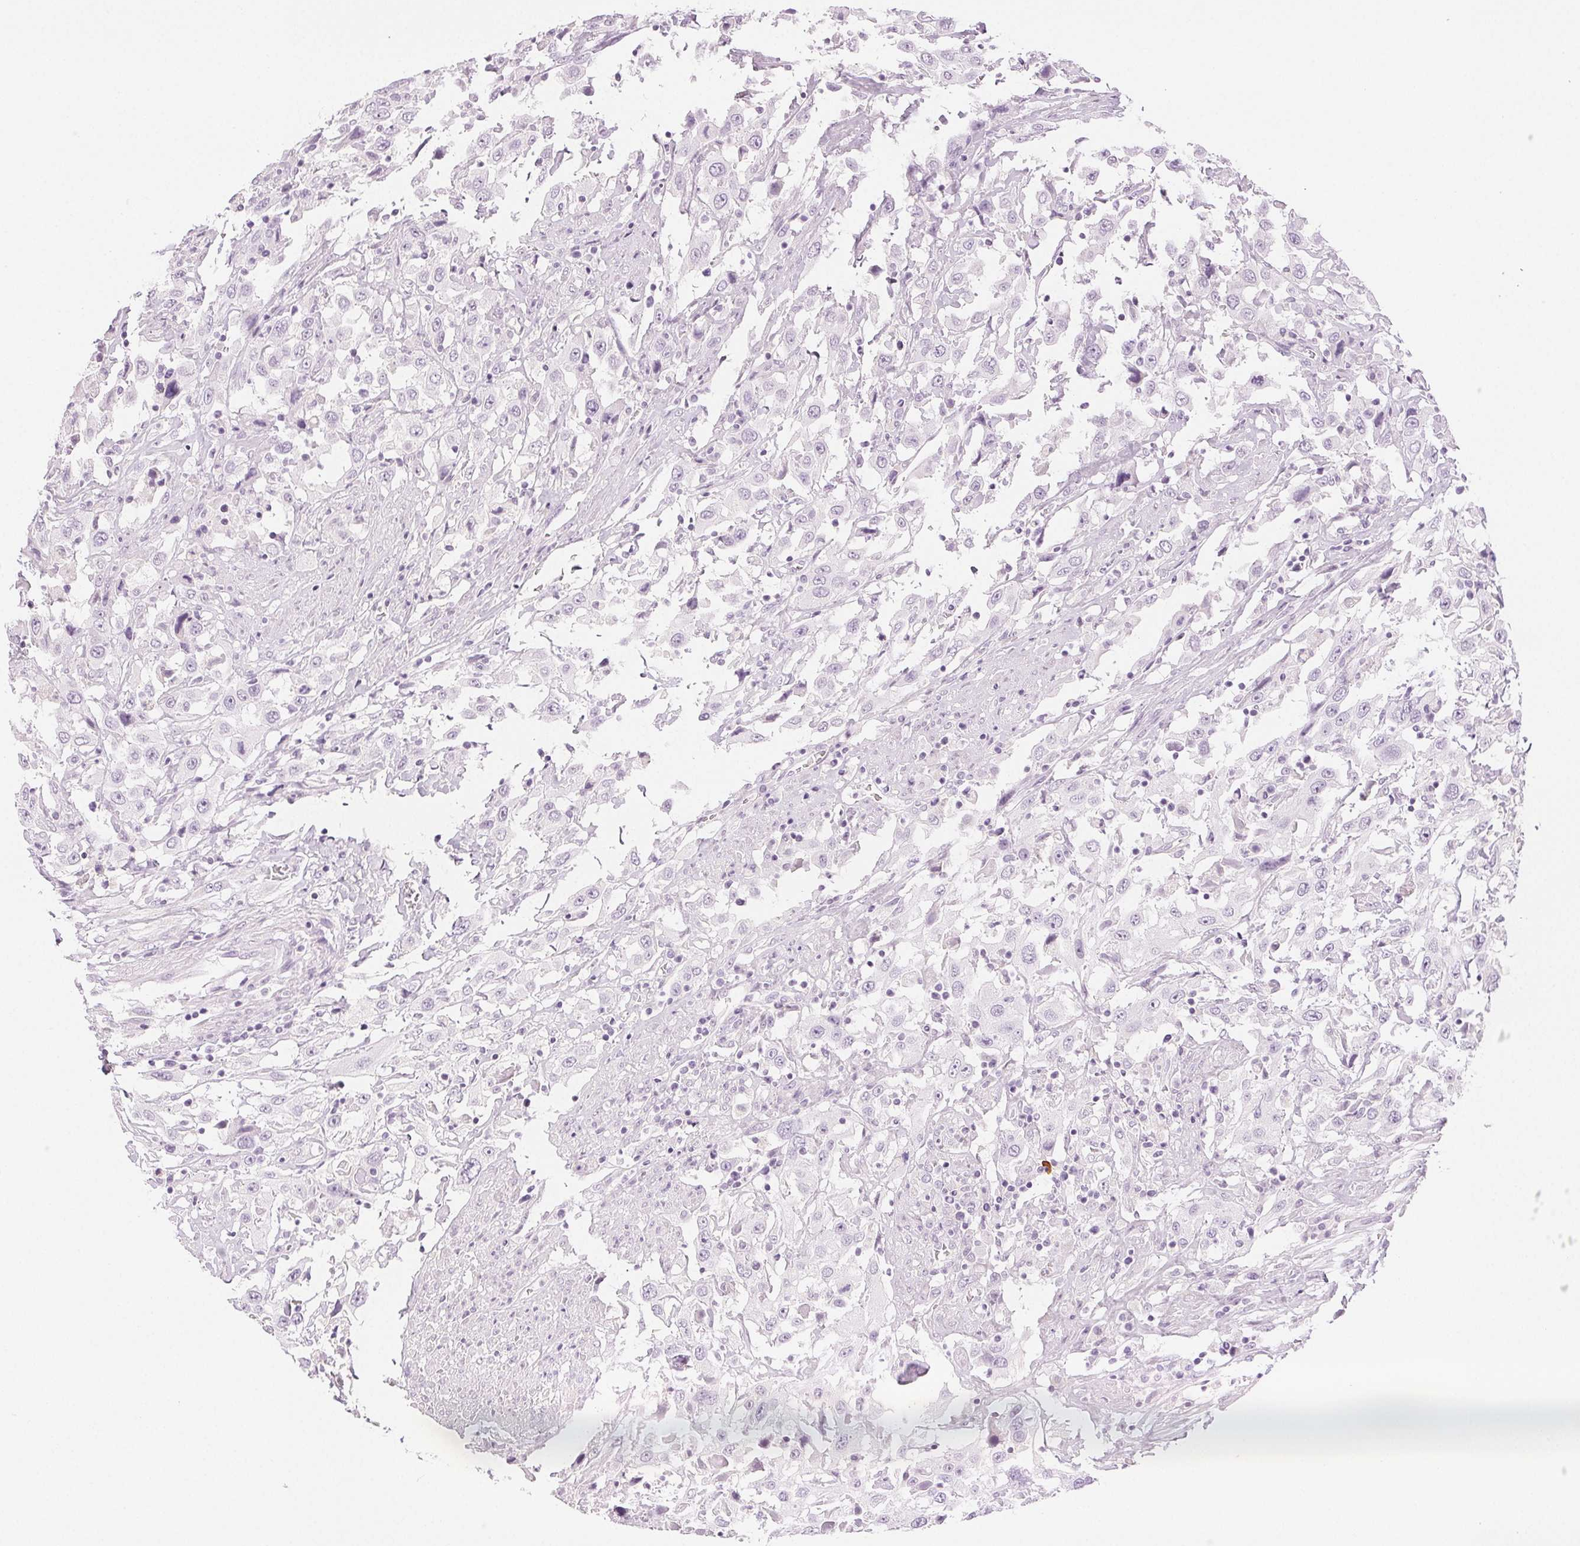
{"staining": {"intensity": "negative", "quantity": "none", "location": "none"}, "tissue": "urothelial cancer", "cell_type": "Tumor cells", "image_type": "cancer", "snomed": [{"axis": "morphology", "description": "Urothelial carcinoma, High grade"}, {"axis": "topography", "description": "Urinary bladder"}], "caption": "The micrograph displays no staining of tumor cells in urothelial cancer.", "gene": "SLC5A2", "patient": {"sex": "male", "age": 61}}